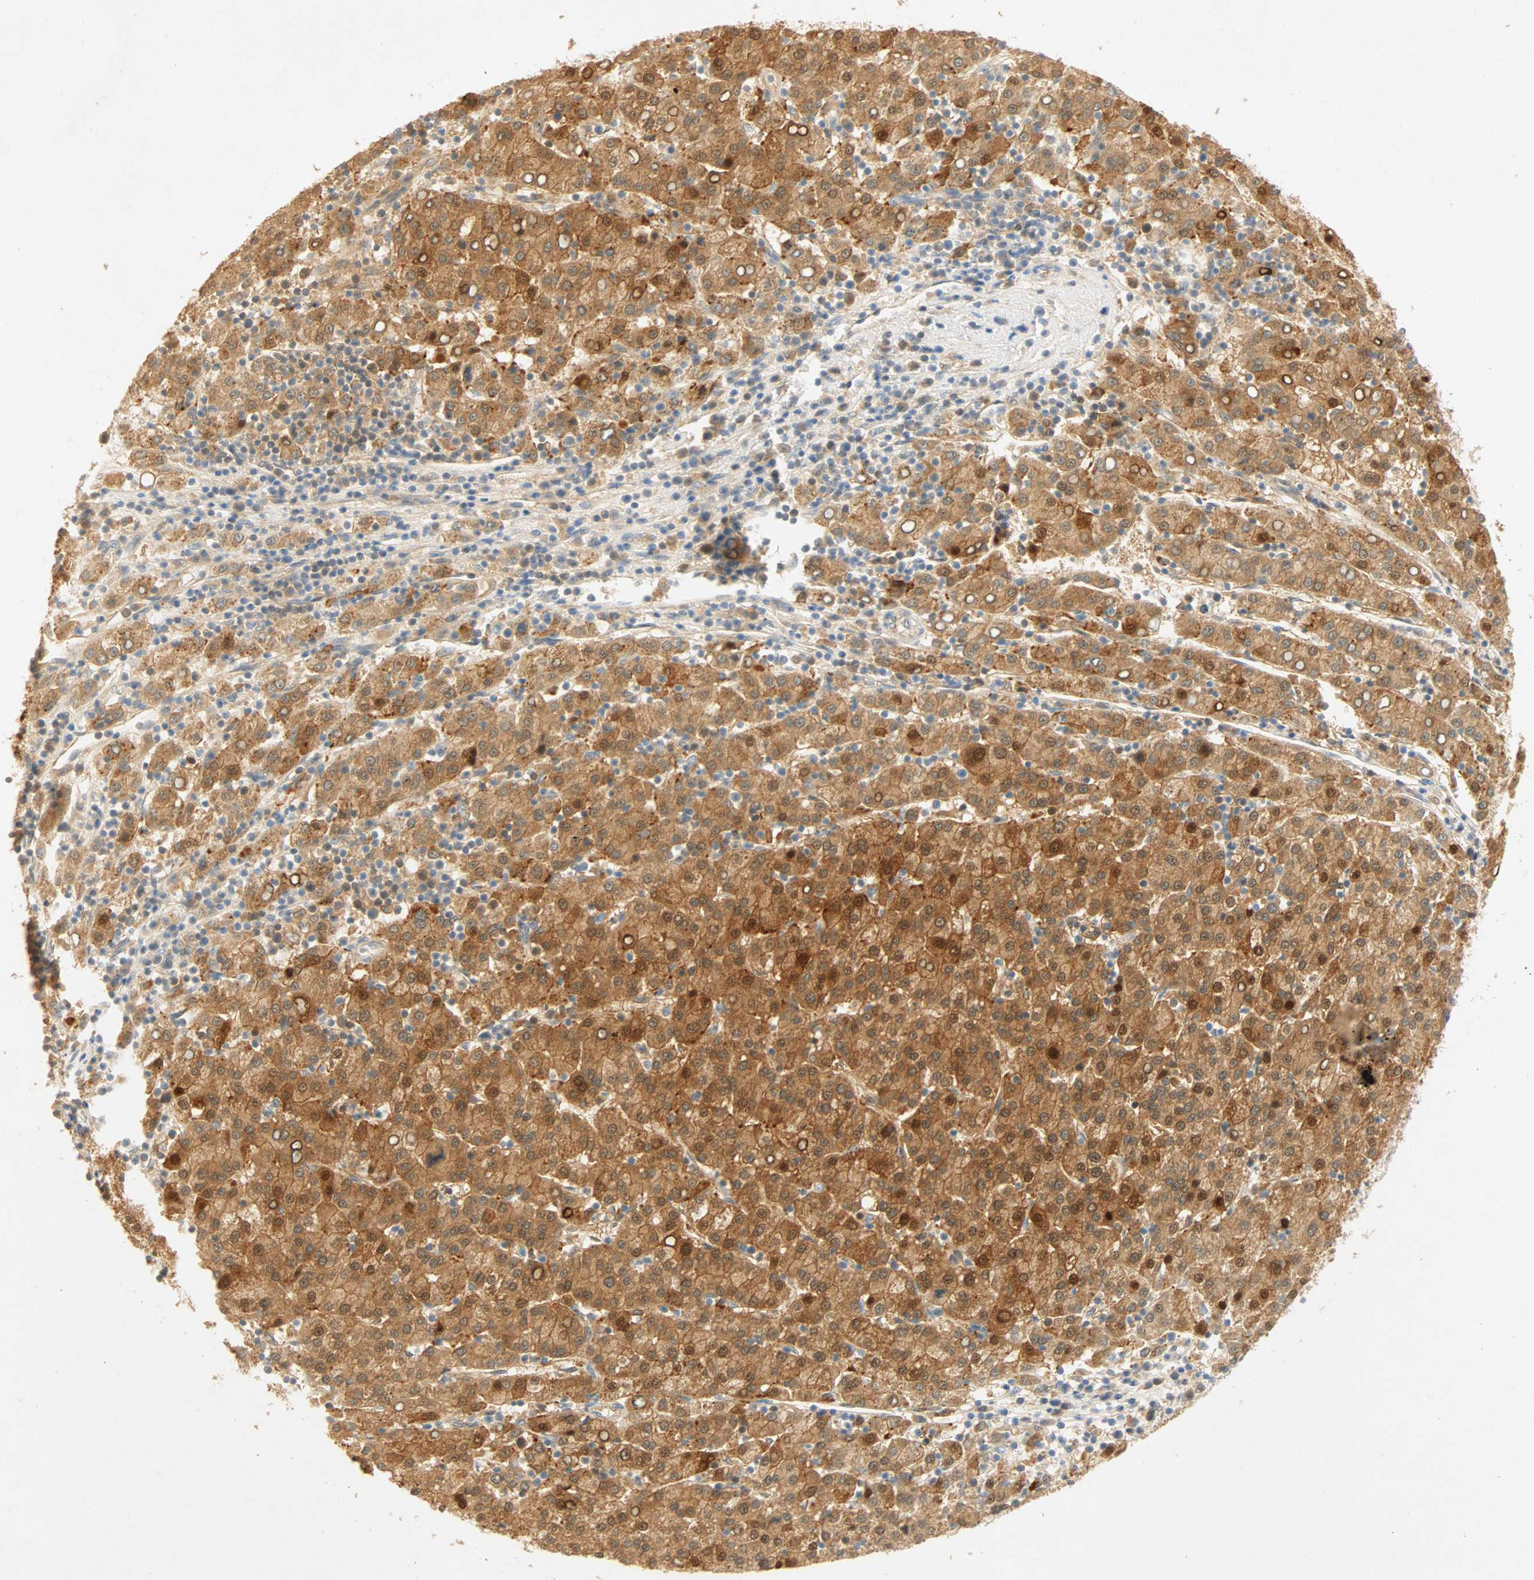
{"staining": {"intensity": "strong", "quantity": ">75%", "location": "cytoplasmic/membranous"}, "tissue": "liver cancer", "cell_type": "Tumor cells", "image_type": "cancer", "snomed": [{"axis": "morphology", "description": "Carcinoma, Hepatocellular, NOS"}, {"axis": "topography", "description": "Liver"}], "caption": "High-power microscopy captured an immunohistochemistry histopathology image of liver cancer, revealing strong cytoplasmic/membranous expression in about >75% of tumor cells.", "gene": "SELENBP1", "patient": {"sex": "female", "age": 58}}